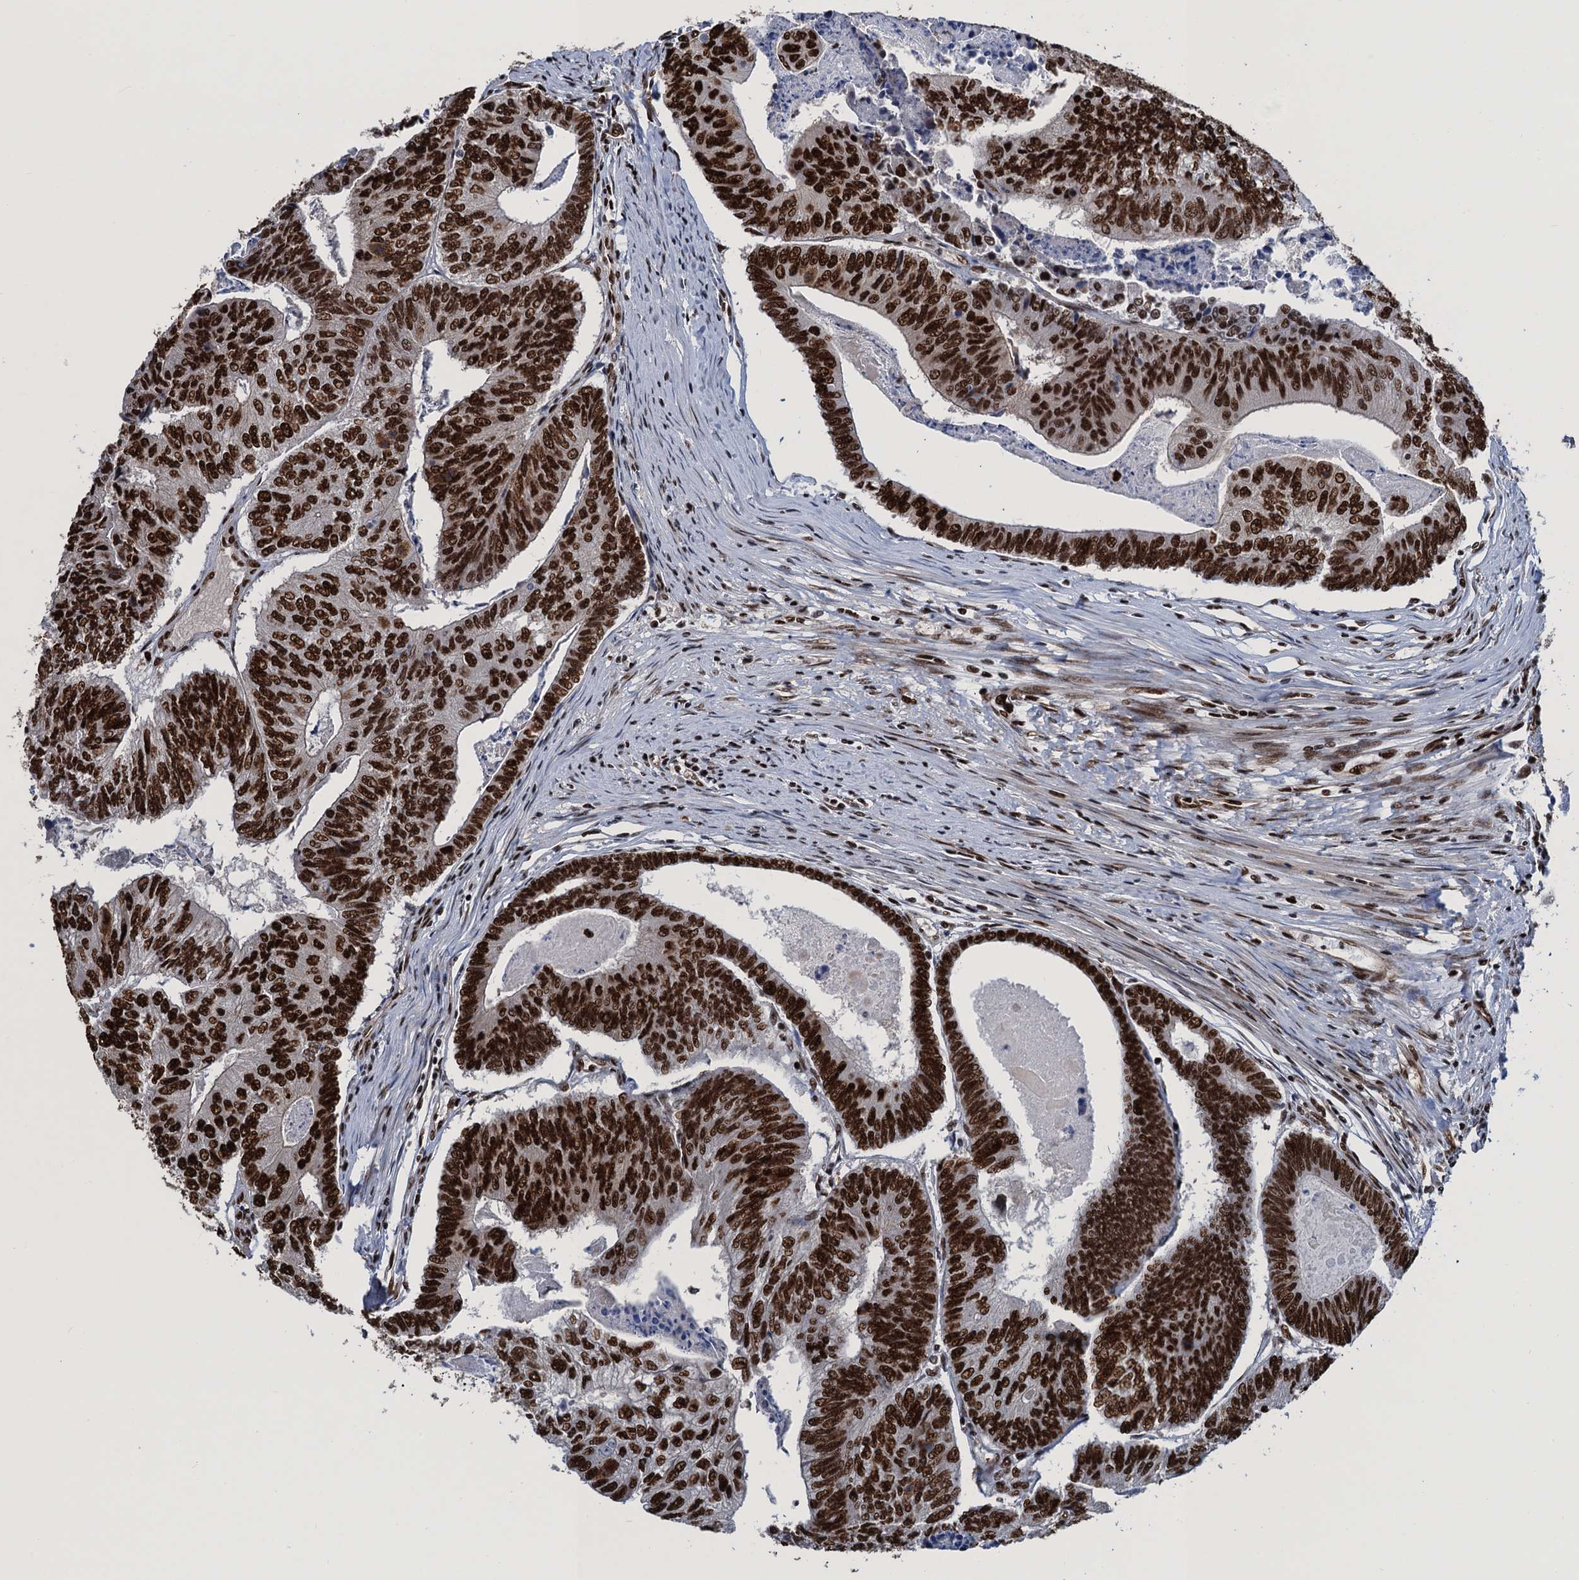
{"staining": {"intensity": "strong", "quantity": ">75%", "location": "nuclear"}, "tissue": "colorectal cancer", "cell_type": "Tumor cells", "image_type": "cancer", "snomed": [{"axis": "morphology", "description": "Adenocarcinoma, NOS"}, {"axis": "topography", "description": "Colon"}], "caption": "Colorectal cancer (adenocarcinoma) was stained to show a protein in brown. There is high levels of strong nuclear expression in about >75% of tumor cells.", "gene": "PPP4R1", "patient": {"sex": "female", "age": 67}}